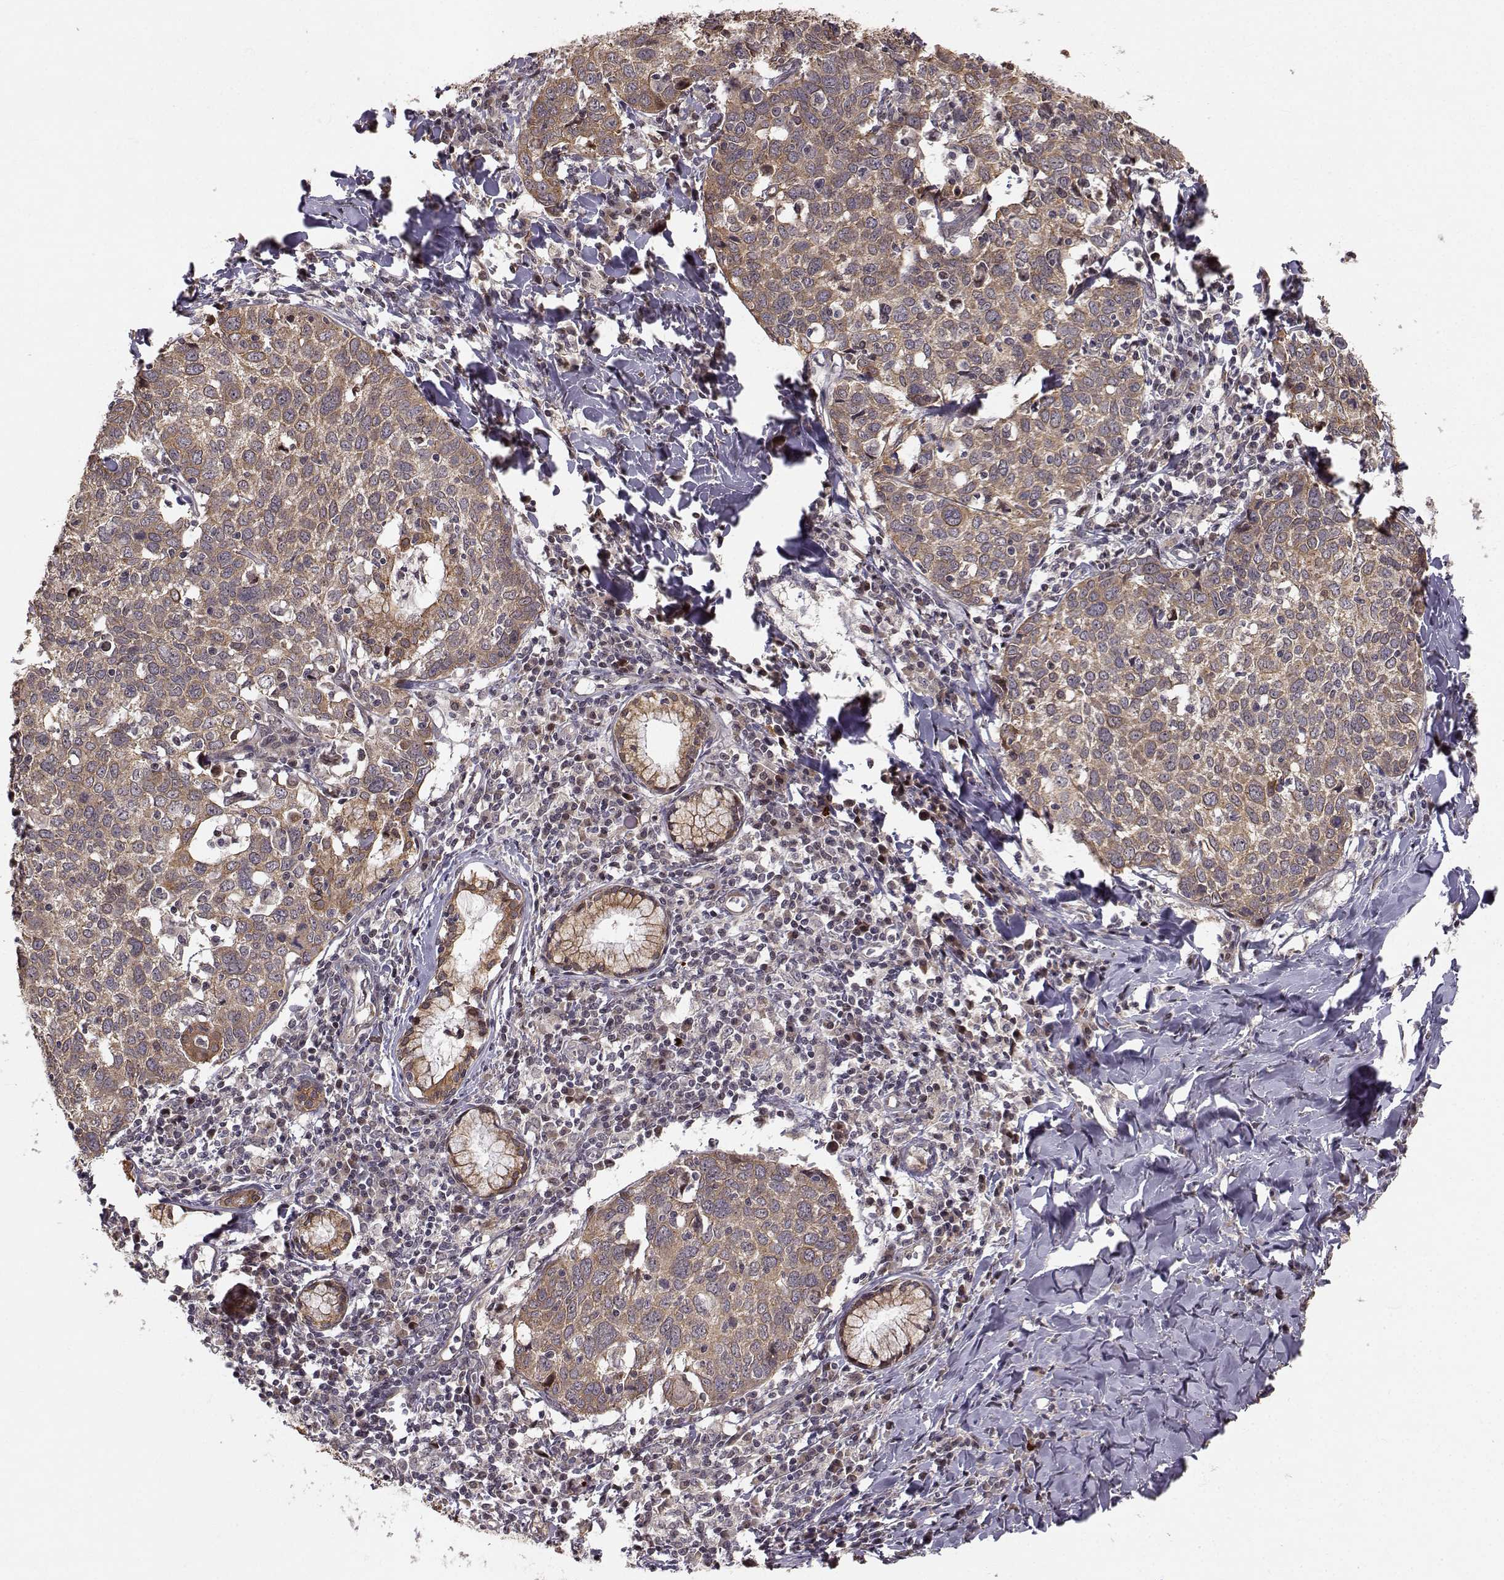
{"staining": {"intensity": "moderate", "quantity": "<25%", "location": "cytoplasmic/membranous"}, "tissue": "lung cancer", "cell_type": "Tumor cells", "image_type": "cancer", "snomed": [{"axis": "morphology", "description": "Squamous cell carcinoma, NOS"}, {"axis": "topography", "description": "Lung"}], "caption": "Approximately <25% of tumor cells in lung cancer (squamous cell carcinoma) reveal moderate cytoplasmic/membranous protein staining as visualized by brown immunohistochemical staining.", "gene": "APC", "patient": {"sex": "male", "age": 57}}